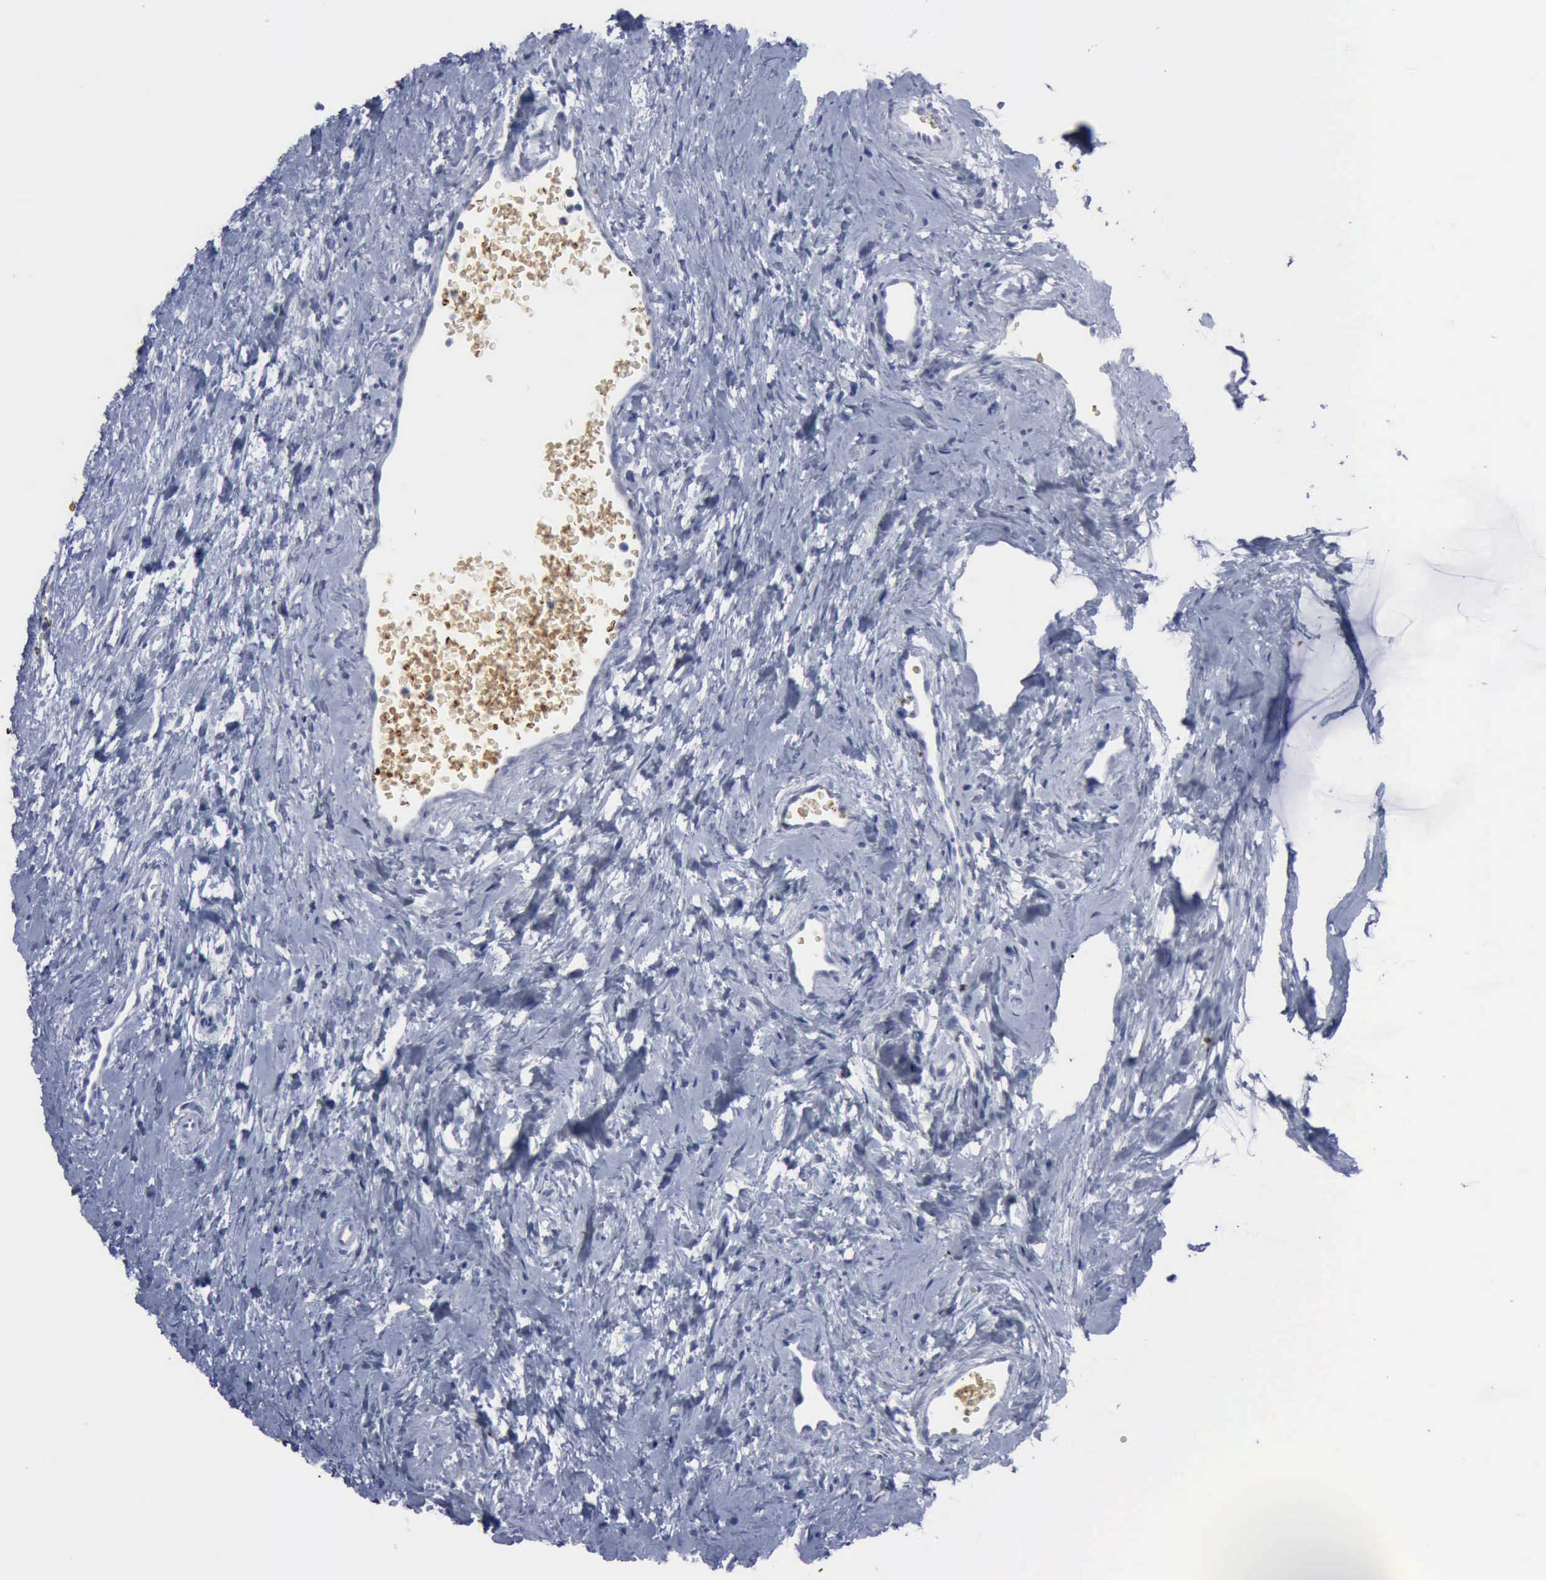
{"staining": {"intensity": "negative", "quantity": "none", "location": "none"}, "tissue": "cervix", "cell_type": "Glandular cells", "image_type": "normal", "snomed": [{"axis": "morphology", "description": "Normal tissue, NOS"}, {"axis": "topography", "description": "Cervix"}], "caption": "A histopathology image of human cervix is negative for staining in glandular cells. The staining was performed using DAB (3,3'-diaminobenzidine) to visualize the protein expression in brown, while the nuclei were stained in blue with hematoxylin (Magnification: 20x).", "gene": "TGFB1", "patient": {"sex": "female", "age": 40}}